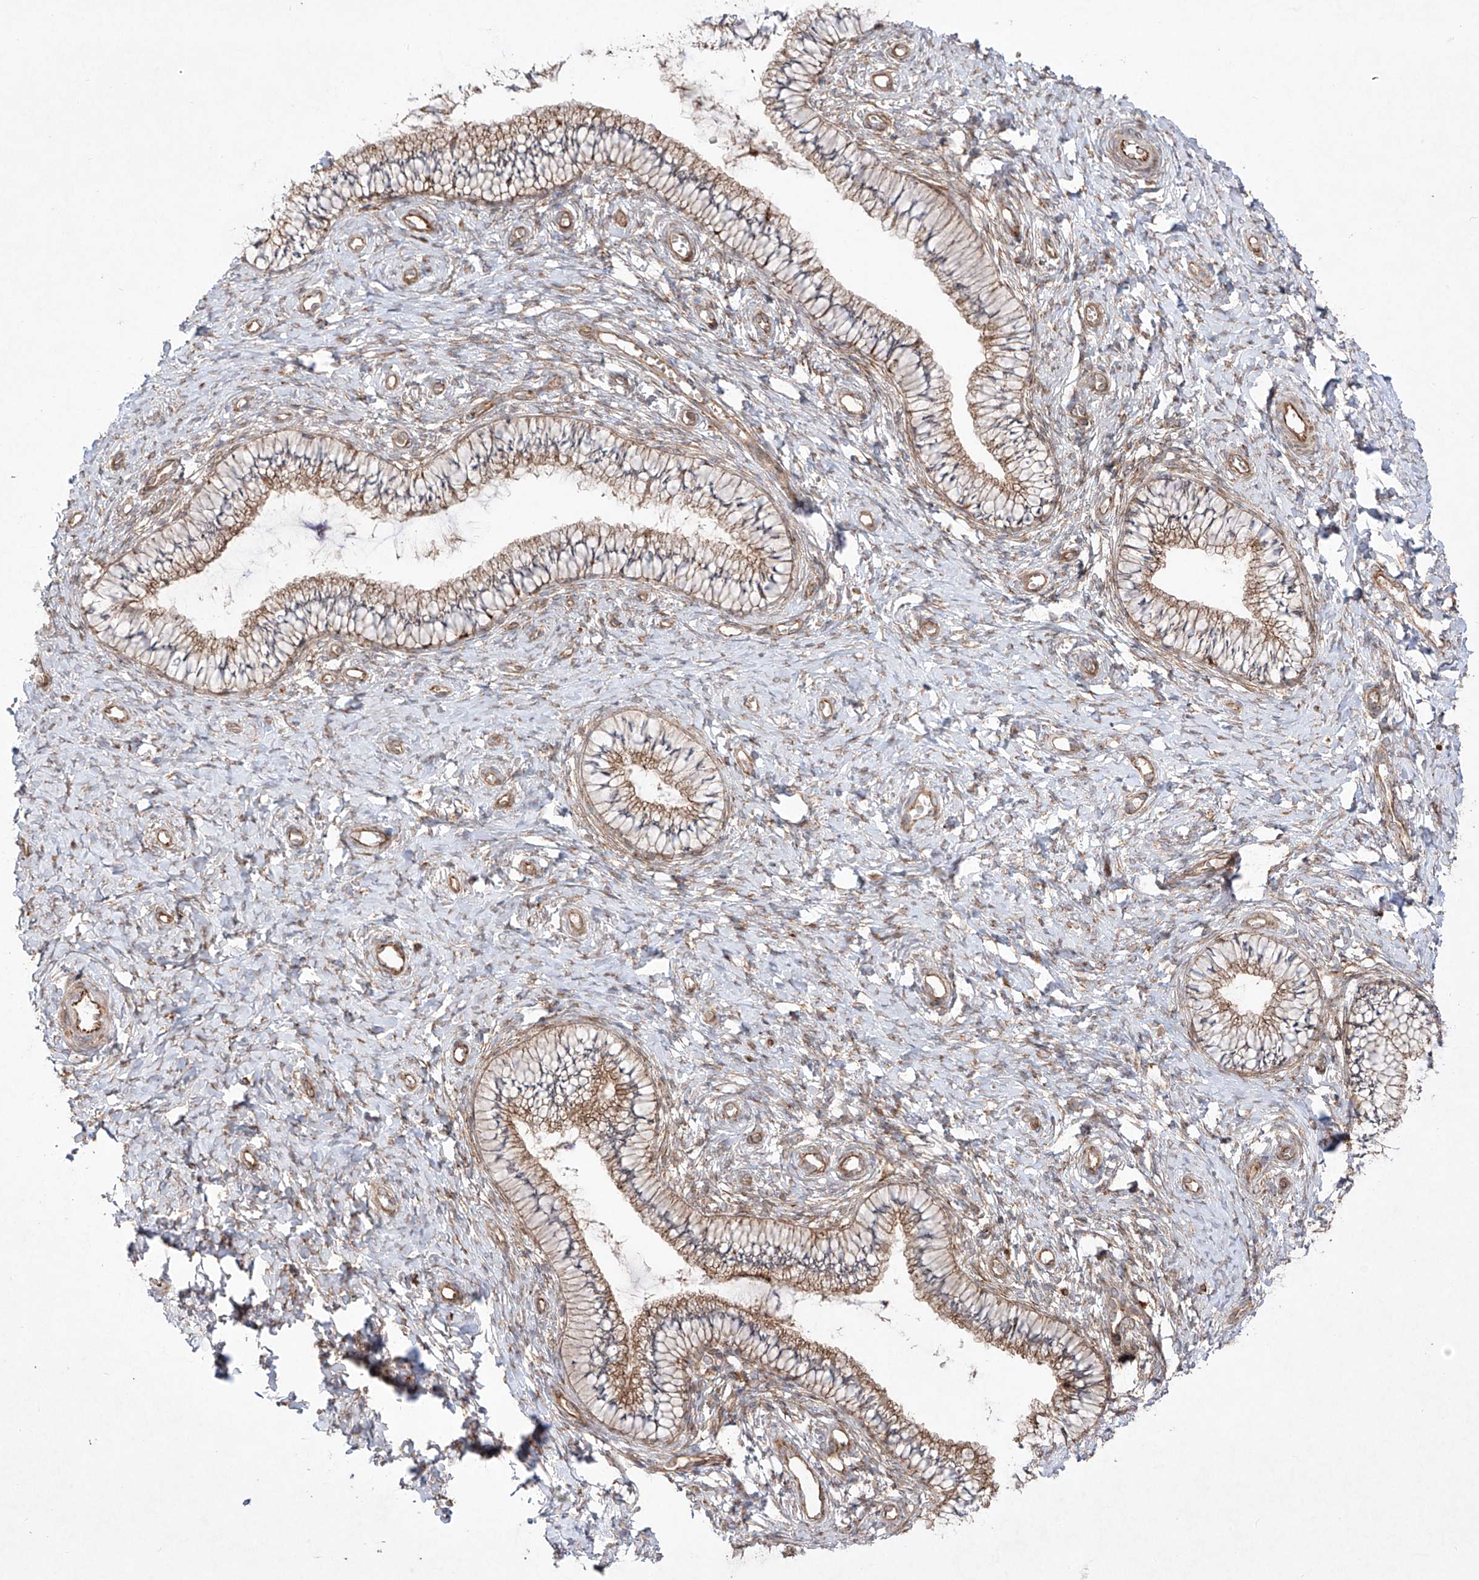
{"staining": {"intensity": "moderate", "quantity": ">75%", "location": "cytoplasmic/membranous"}, "tissue": "cervix", "cell_type": "Glandular cells", "image_type": "normal", "snomed": [{"axis": "morphology", "description": "Normal tissue, NOS"}, {"axis": "topography", "description": "Cervix"}], "caption": "Protein expression analysis of benign cervix shows moderate cytoplasmic/membranous positivity in approximately >75% of glandular cells.", "gene": "YKT6", "patient": {"sex": "female", "age": 36}}